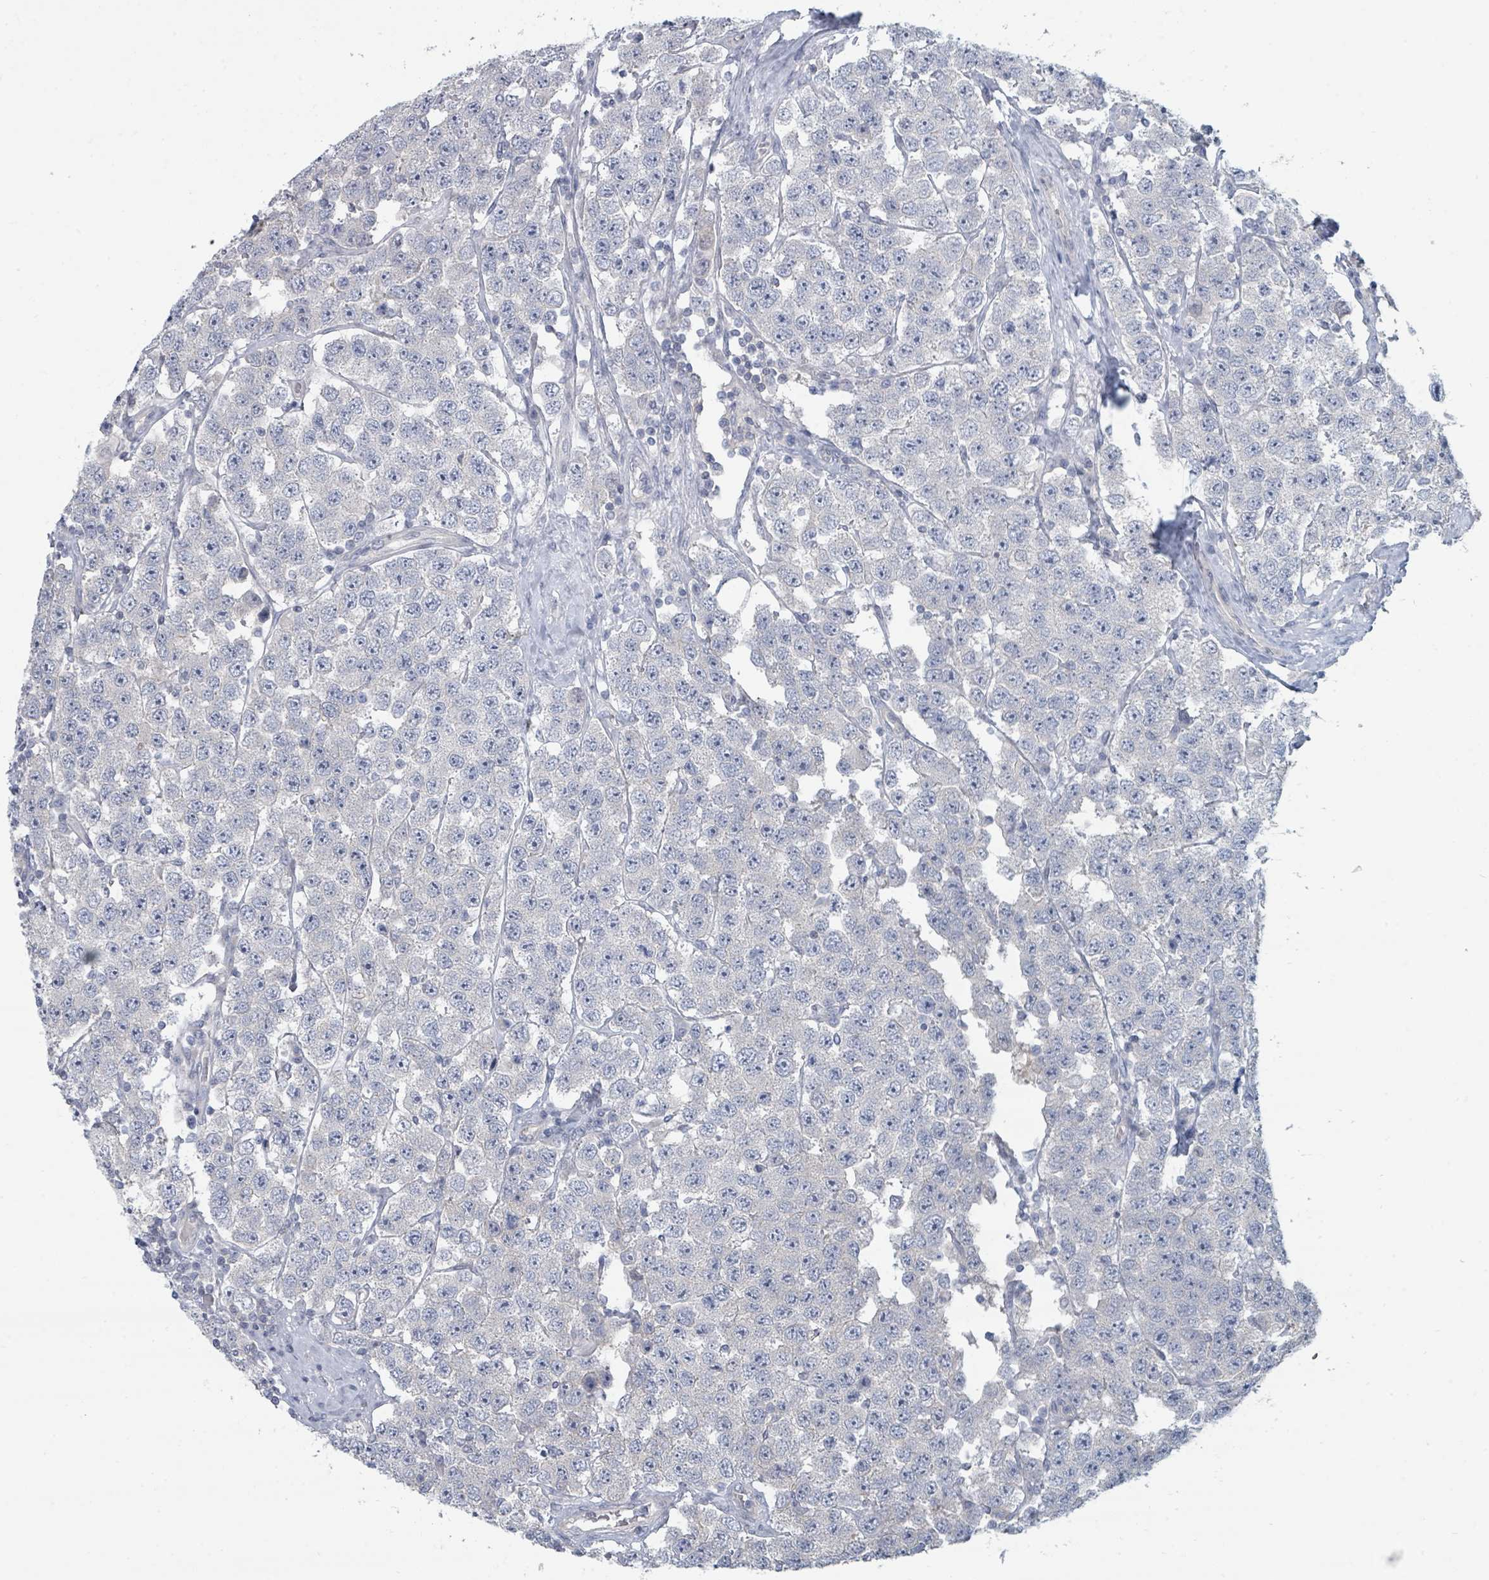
{"staining": {"intensity": "negative", "quantity": "none", "location": "none"}, "tissue": "testis cancer", "cell_type": "Tumor cells", "image_type": "cancer", "snomed": [{"axis": "morphology", "description": "Seminoma, NOS"}, {"axis": "topography", "description": "Testis"}], "caption": "There is no significant positivity in tumor cells of testis cancer (seminoma).", "gene": "SLC25A45", "patient": {"sex": "male", "age": 28}}